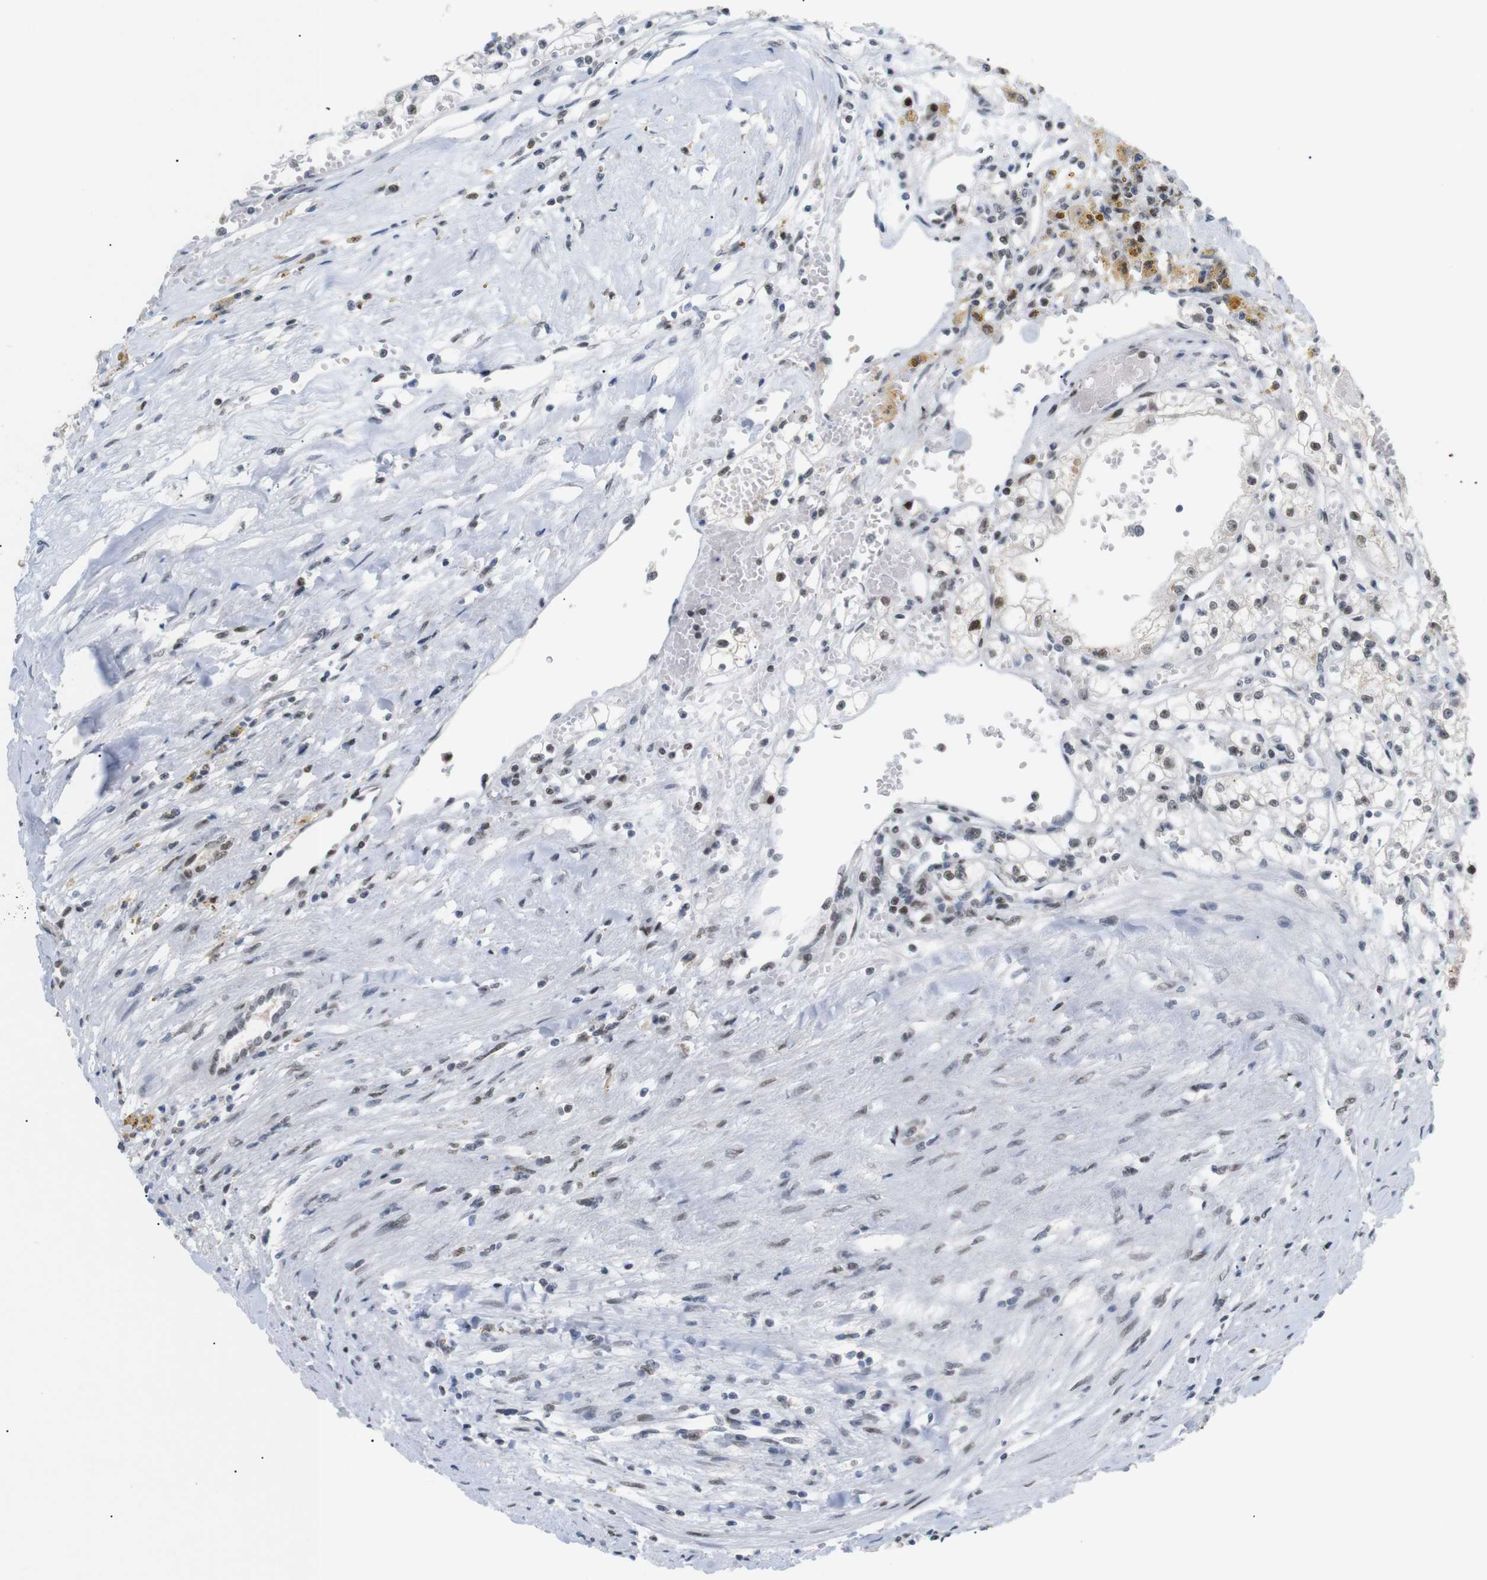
{"staining": {"intensity": "weak", "quantity": "25%-75%", "location": "nuclear"}, "tissue": "renal cancer", "cell_type": "Tumor cells", "image_type": "cancer", "snomed": [{"axis": "morphology", "description": "Adenocarcinoma, NOS"}, {"axis": "topography", "description": "Kidney"}], "caption": "Immunohistochemistry (IHC) of human renal cancer reveals low levels of weak nuclear staining in about 25%-75% of tumor cells.", "gene": "RIOX2", "patient": {"sex": "male", "age": 56}}